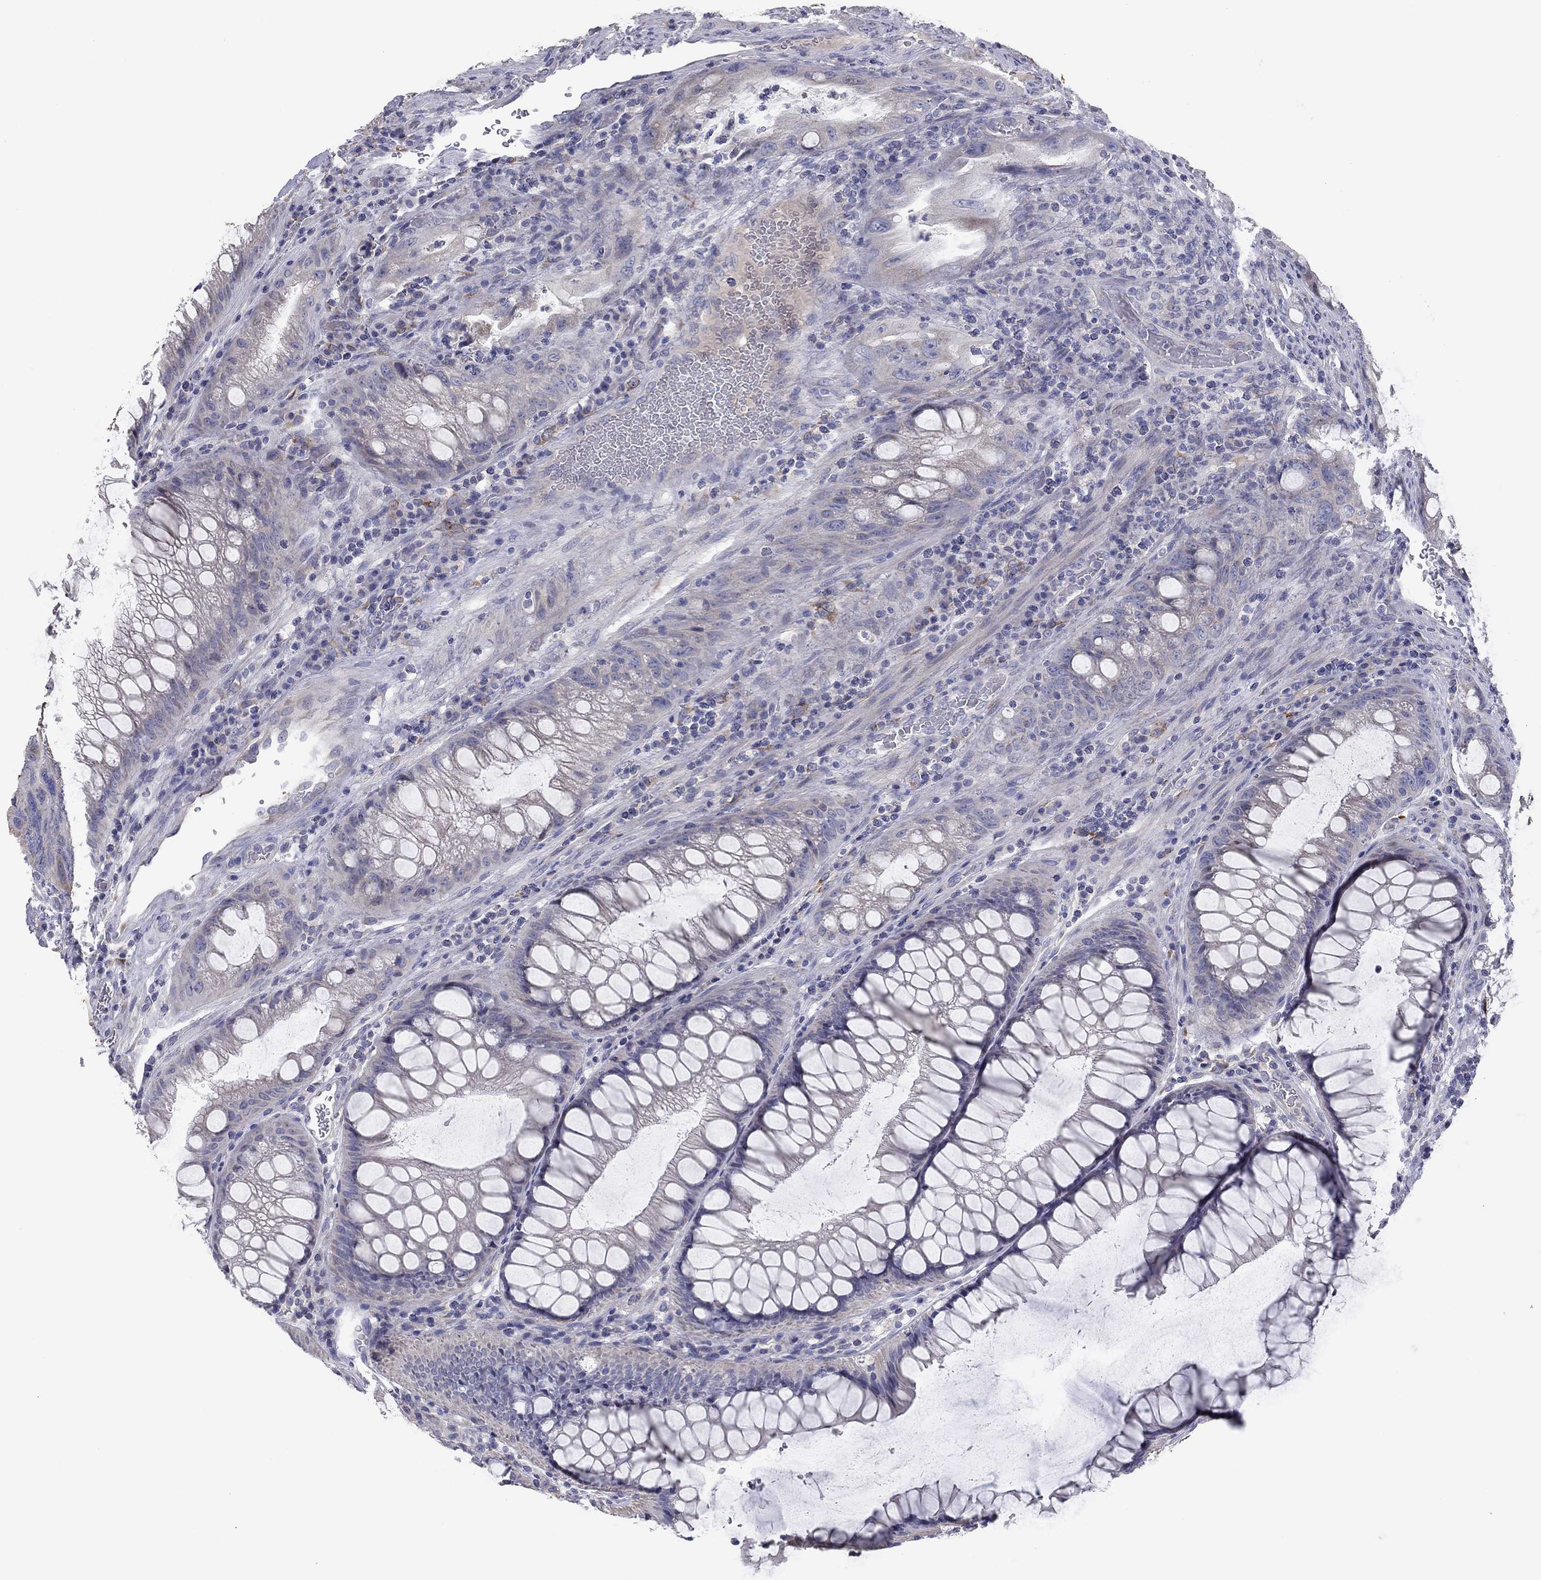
{"staining": {"intensity": "negative", "quantity": "none", "location": "none"}, "tissue": "colorectal cancer", "cell_type": "Tumor cells", "image_type": "cancer", "snomed": [{"axis": "morphology", "description": "Adenocarcinoma, NOS"}, {"axis": "topography", "description": "Rectum"}], "caption": "Colorectal cancer was stained to show a protein in brown. There is no significant positivity in tumor cells.", "gene": "PTGDS", "patient": {"sex": "male", "age": 63}}